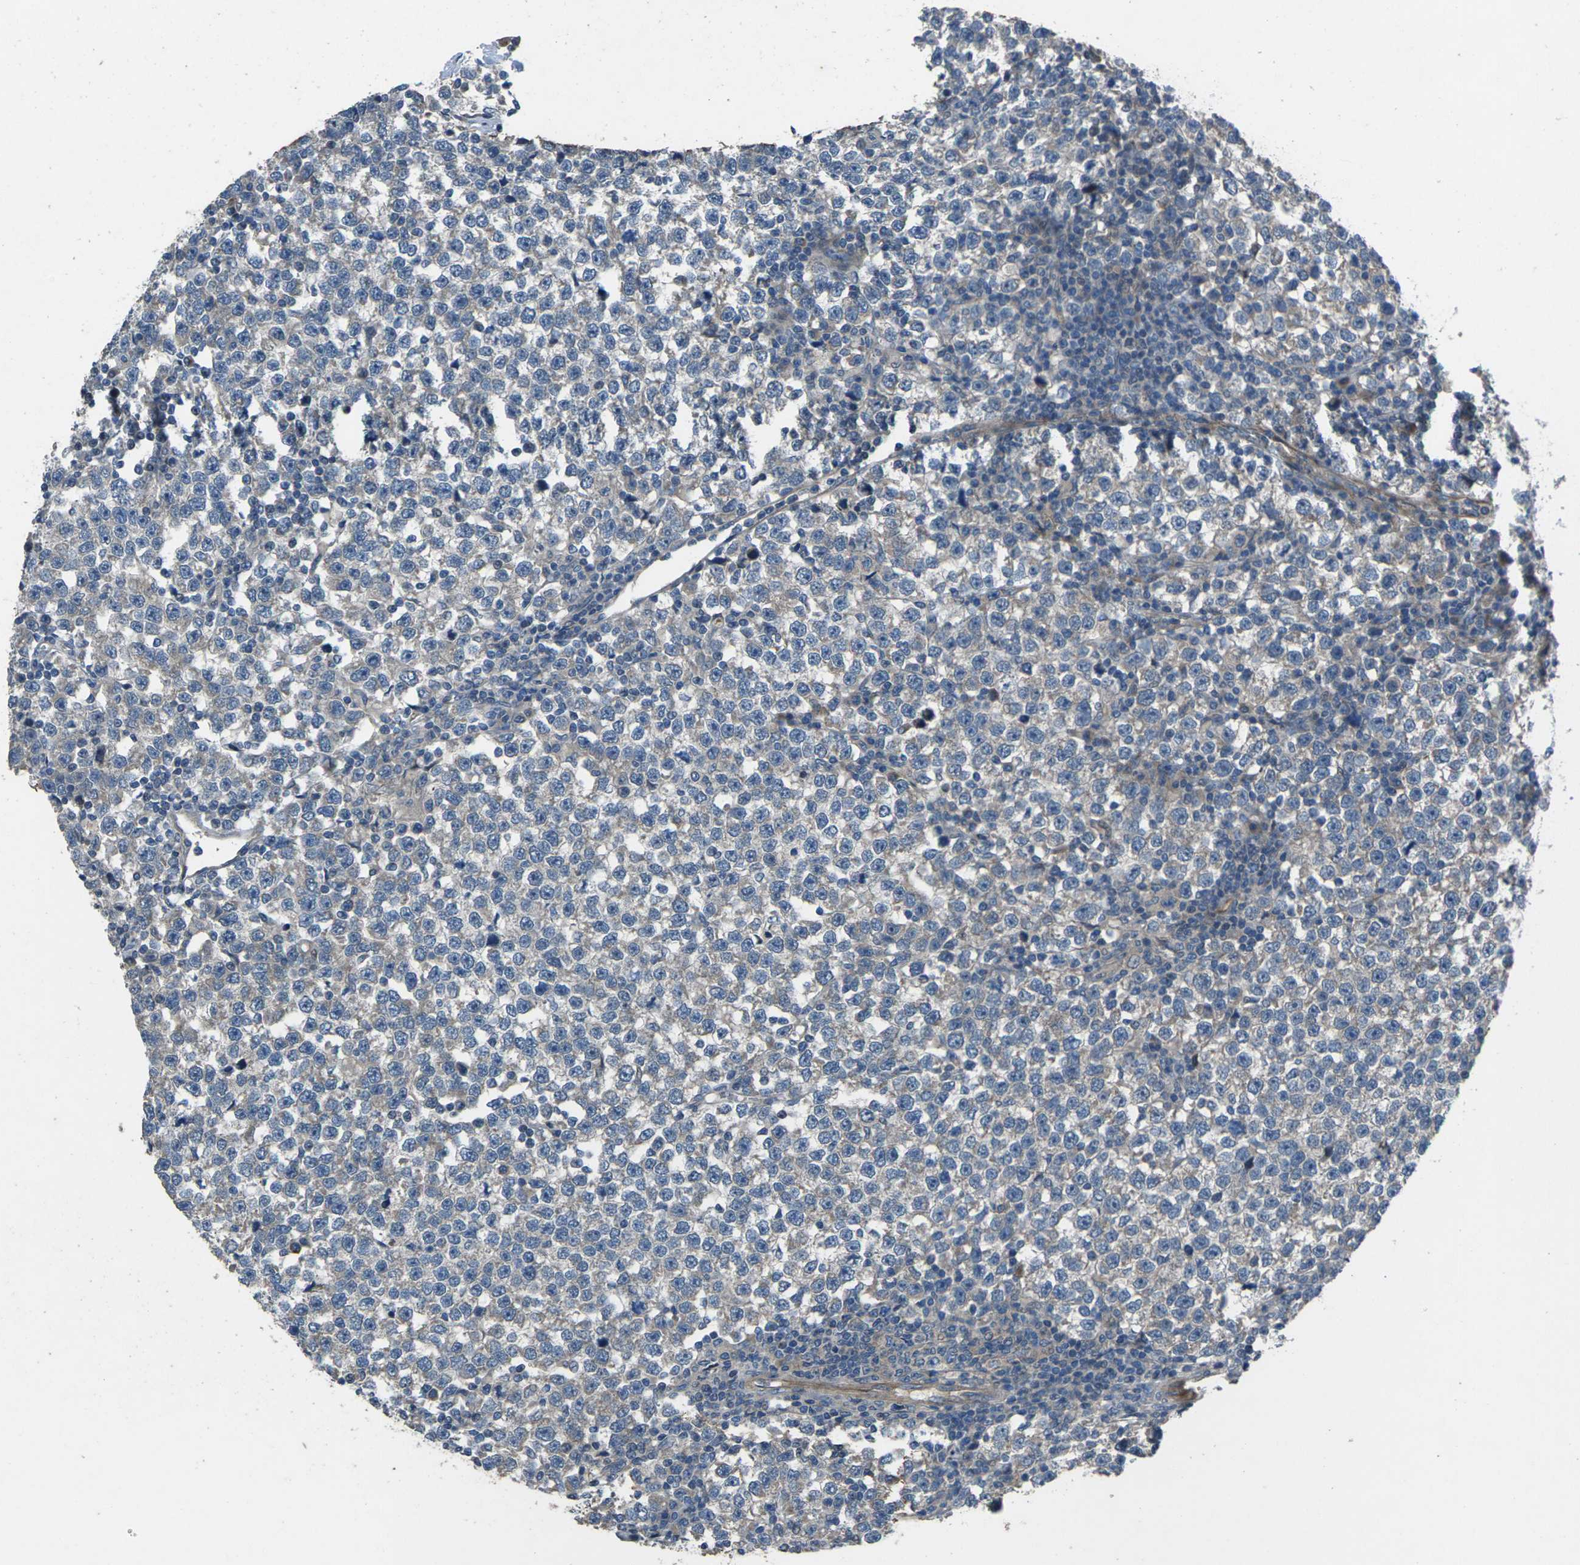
{"staining": {"intensity": "negative", "quantity": "none", "location": "none"}, "tissue": "testis cancer", "cell_type": "Tumor cells", "image_type": "cancer", "snomed": [{"axis": "morphology", "description": "Seminoma, NOS"}, {"axis": "topography", "description": "Testis"}], "caption": "Photomicrograph shows no protein staining in tumor cells of seminoma (testis) tissue. Brightfield microscopy of immunohistochemistry (IHC) stained with DAB (3,3'-diaminobenzidine) (brown) and hematoxylin (blue), captured at high magnification.", "gene": "EDNRA", "patient": {"sex": "male", "age": 43}}